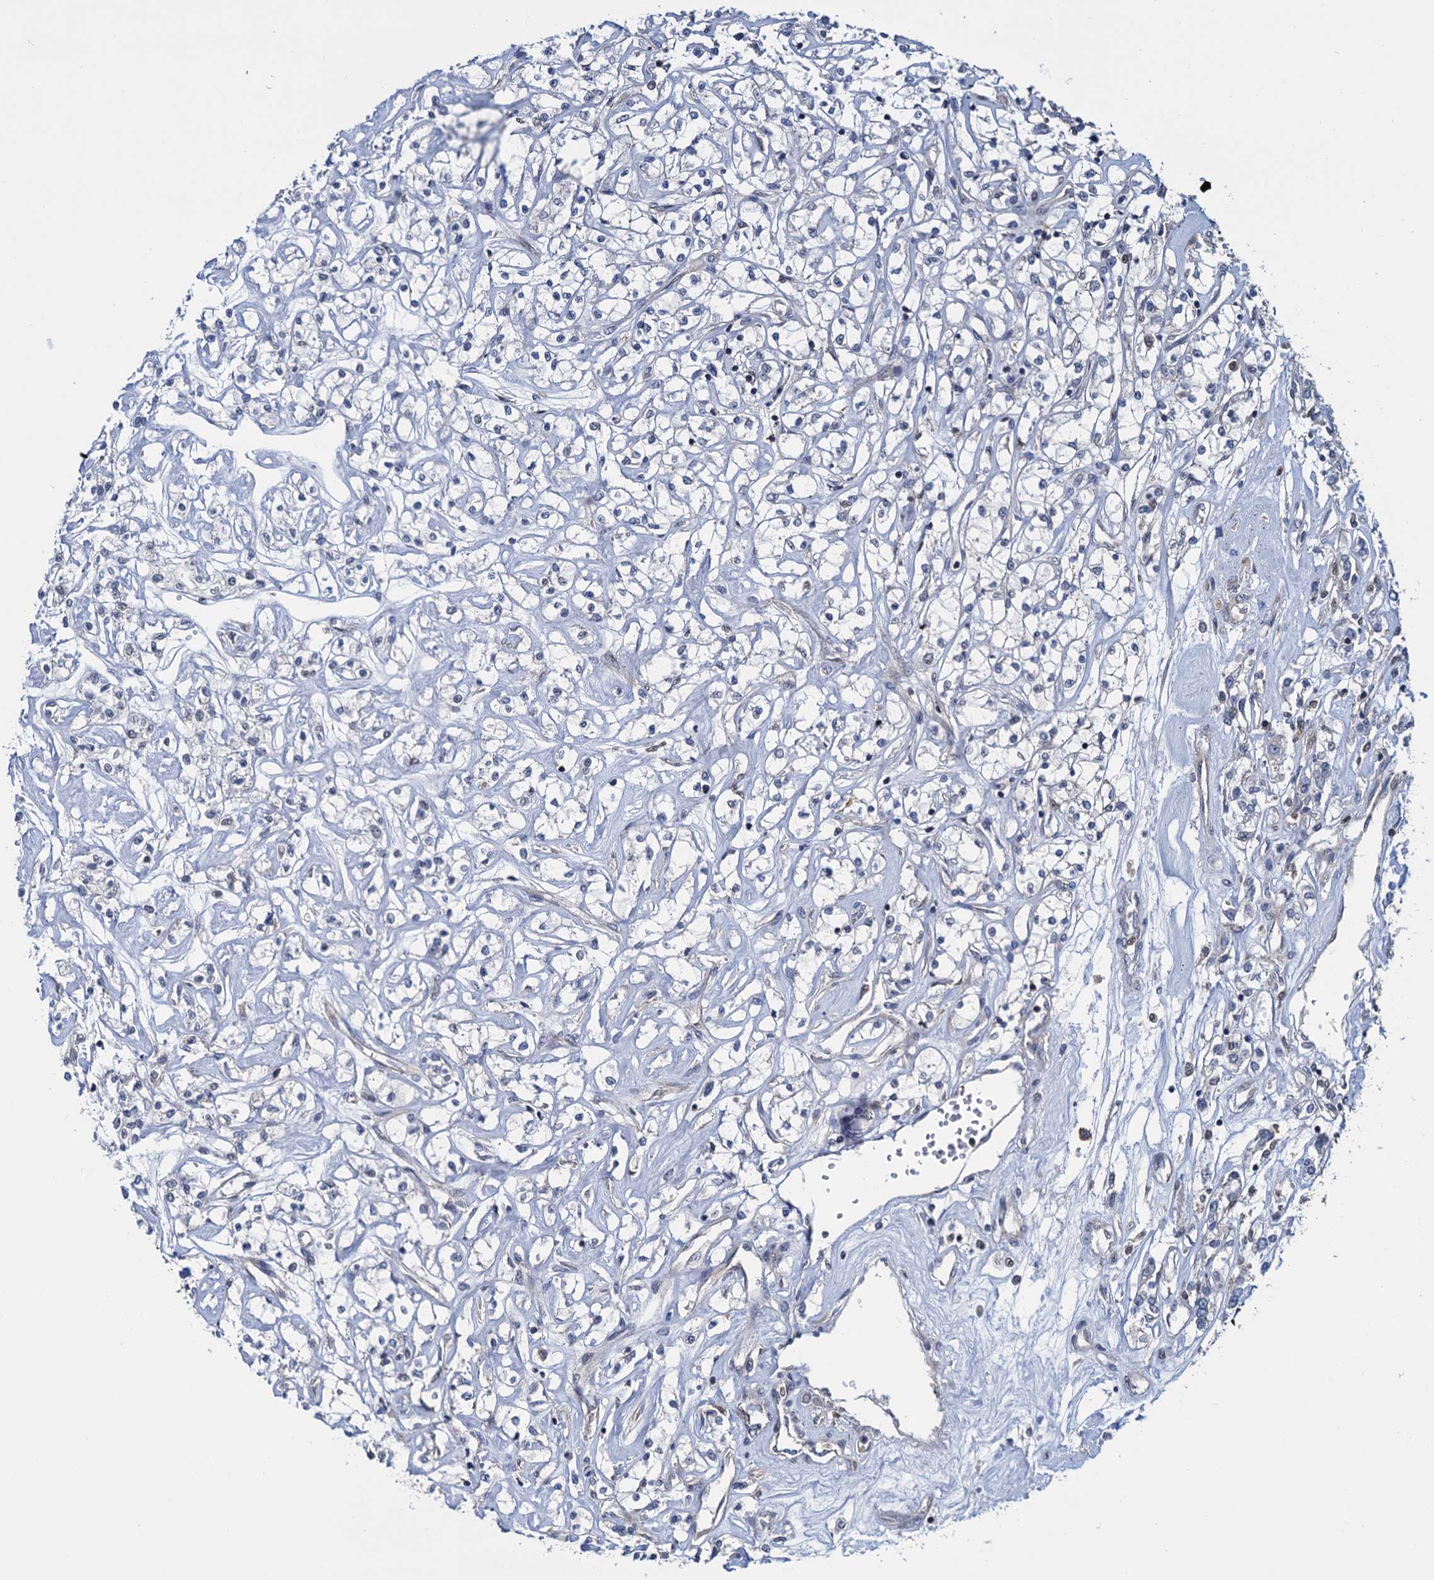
{"staining": {"intensity": "negative", "quantity": "none", "location": "none"}, "tissue": "renal cancer", "cell_type": "Tumor cells", "image_type": "cancer", "snomed": [{"axis": "morphology", "description": "Adenocarcinoma, NOS"}, {"axis": "topography", "description": "Kidney"}], "caption": "Tumor cells show no significant staining in renal cancer.", "gene": "RNF125", "patient": {"sex": "female", "age": 59}}